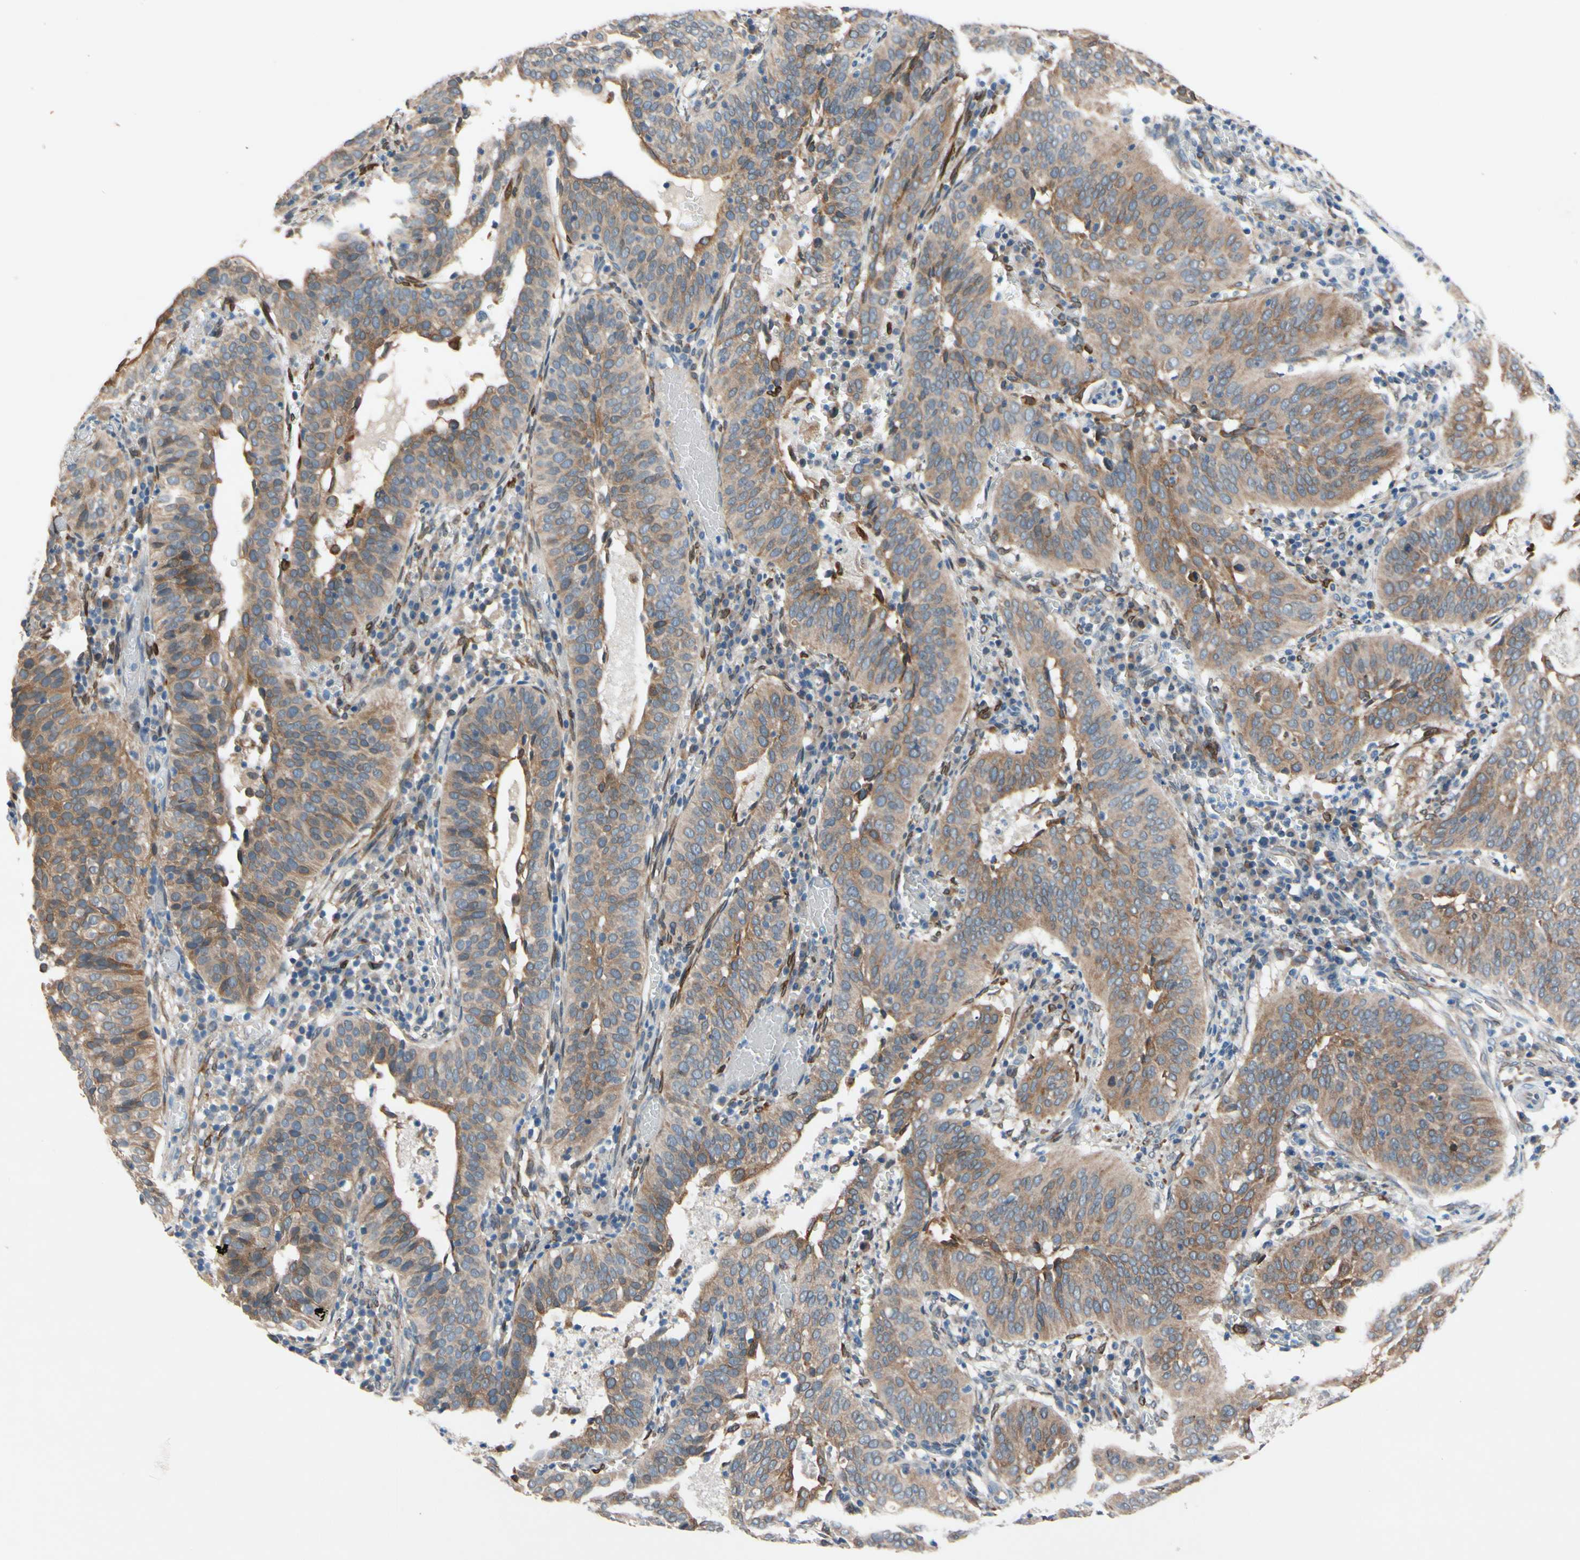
{"staining": {"intensity": "moderate", "quantity": ">75%", "location": "cytoplasmic/membranous"}, "tissue": "cervical cancer", "cell_type": "Tumor cells", "image_type": "cancer", "snomed": [{"axis": "morphology", "description": "Squamous cell carcinoma, NOS"}, {"axis": "topography", "description": "Cervix"}], "caption": "Immunohistochemical staining of human cervical cancer shows medium levels of moderate cytoplasmic/membranous staining in approximately >75% of tumor cells.", "gene": "PRXL2A", "patient": {"sex": "female", "age": 39}}